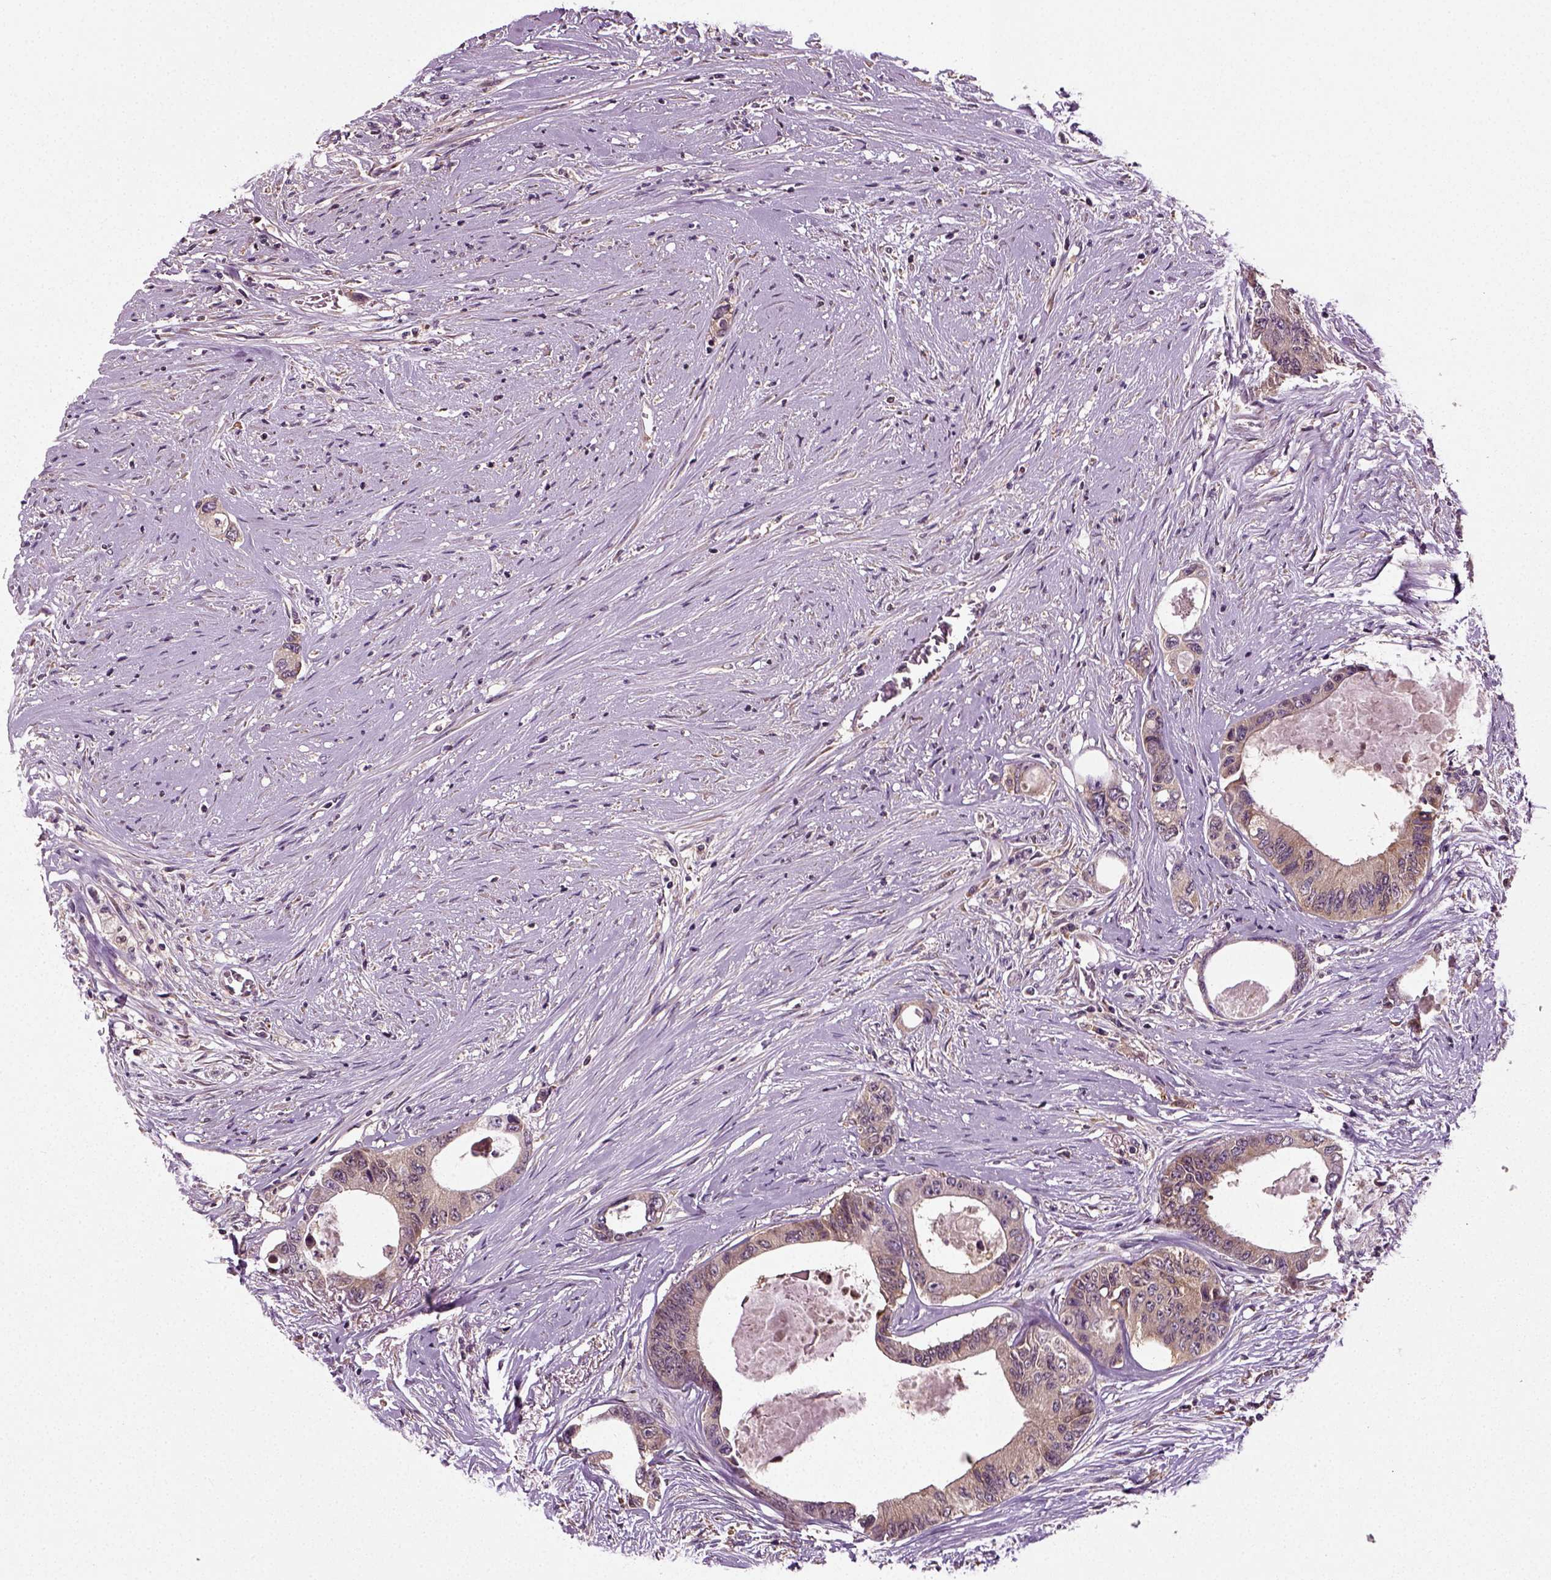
{"staining": {"intensity": "moderate", "quantity": "<25%", "location": "cytoplasmic/membranous"}, "tissue": "colorectal cancer", "cell_type": "Tumor cells", "image_type": "cancer", "snomed": [{"axis": "morphology", "description": "Adenocarcinoma, NOS"}, {"axis": "topography", "description": "Rectum"}], "caption": "A brown stain highlights moderate cytoplasmic/membranous positivity of a protein in colorectal adenocarcinoma tumor cells. The staining is performed using DAB brown chromogen to label protein expression. The nuclei are counter-stained blue using hematoxylin.", "gene": "ERV3-1", "patient": {"sex": "male", "age": 59}}